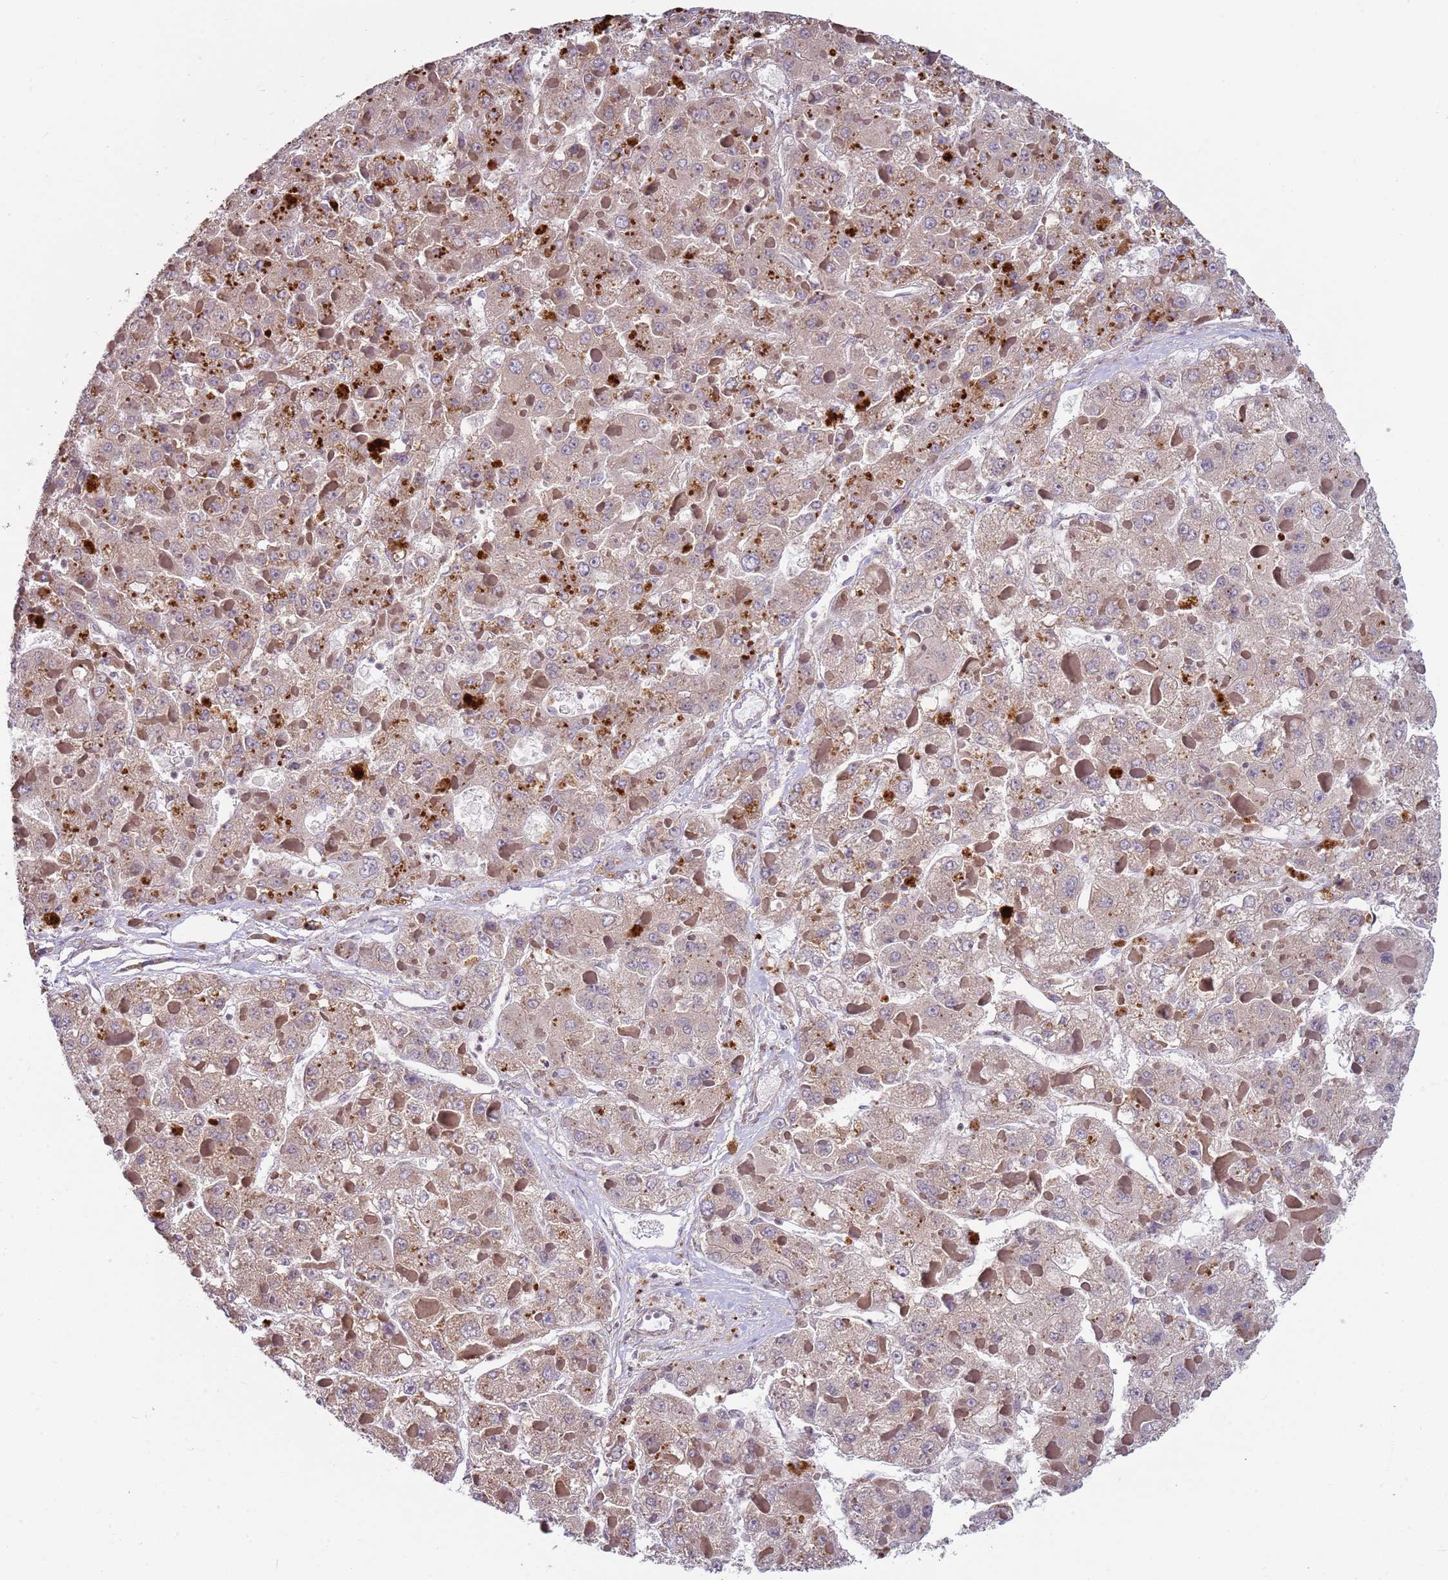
{"staining": {"intensity": "weak", "quantity": ">75%", "location": "cytoplasmic/membranous"}, "tissue": "liver cancer", "cell_type": "Tumor cells", "image_type": "cancer", "snomed": [{"axis": "morphology", "description": "Carcinoma, Hepatocellular, NOS"}, {"axis": "topography", "description": "Liver"}], "caption": "A micrograph of liver cancer stained for a protein exhibits weak cytoplasmic/membranous brown staining in tumor cells.", "gene": "SNAPC4", "patient": {"sex": "female", "age": 73}}